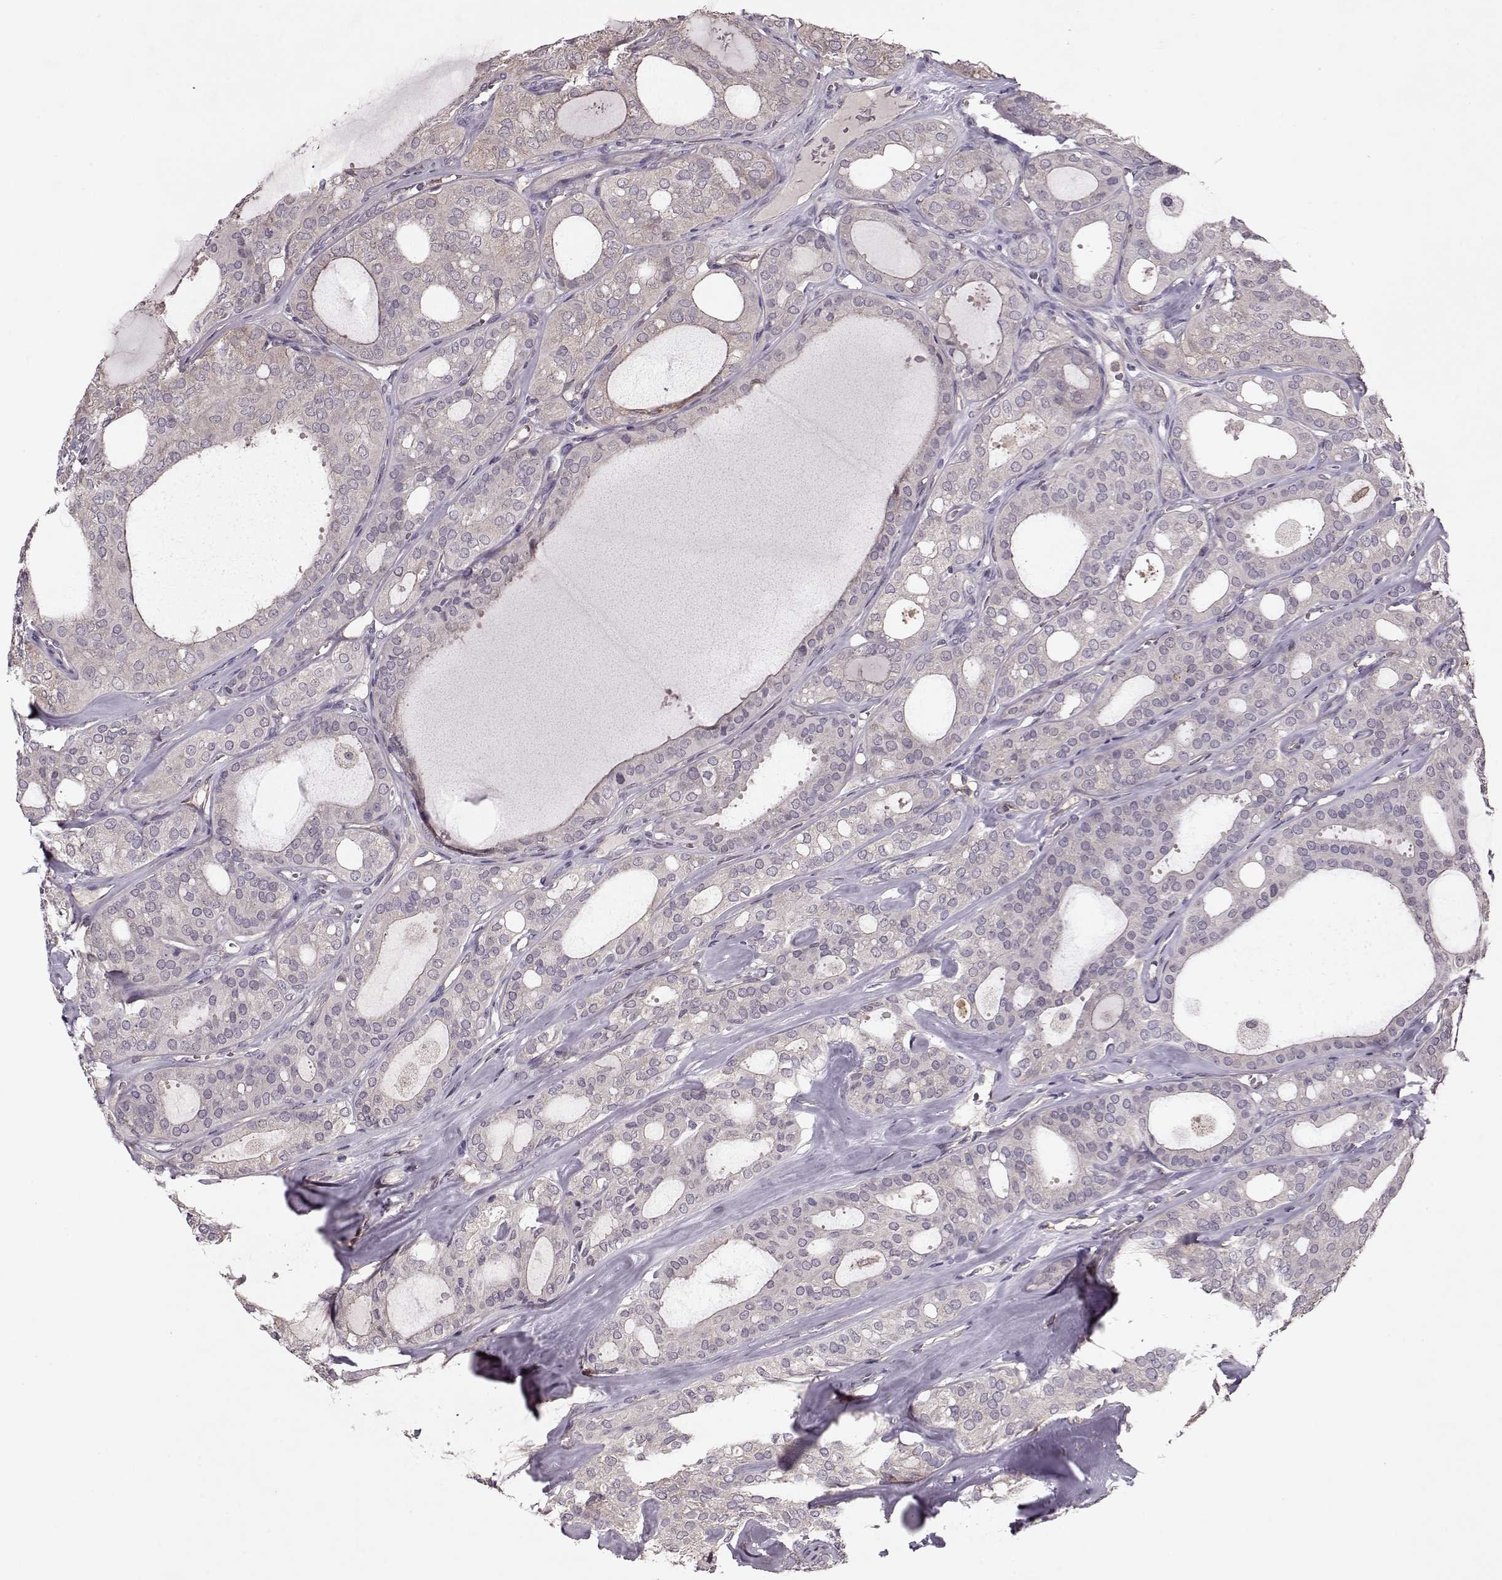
{"staining": {"intensity": "weak", "quantity": "<25%", "location": "cytoplasmic/membranous"}, "tissue": "thyroid cancer", "cell_type": "Tumor cells", "image_type": "cancer", "snomed": [{"axis": "morphology", "description": "Follicular adenoma carcinoma, NOS"}, {"axis": "topography", "description": "Thyroid gland"}], "caption": "This is an immunohistochemistry histopathology image of human thyroid cancer. There is no staining in tumor cells.", "gene": "ACOT11", "patient": {"sex": "male", "age": 75}}